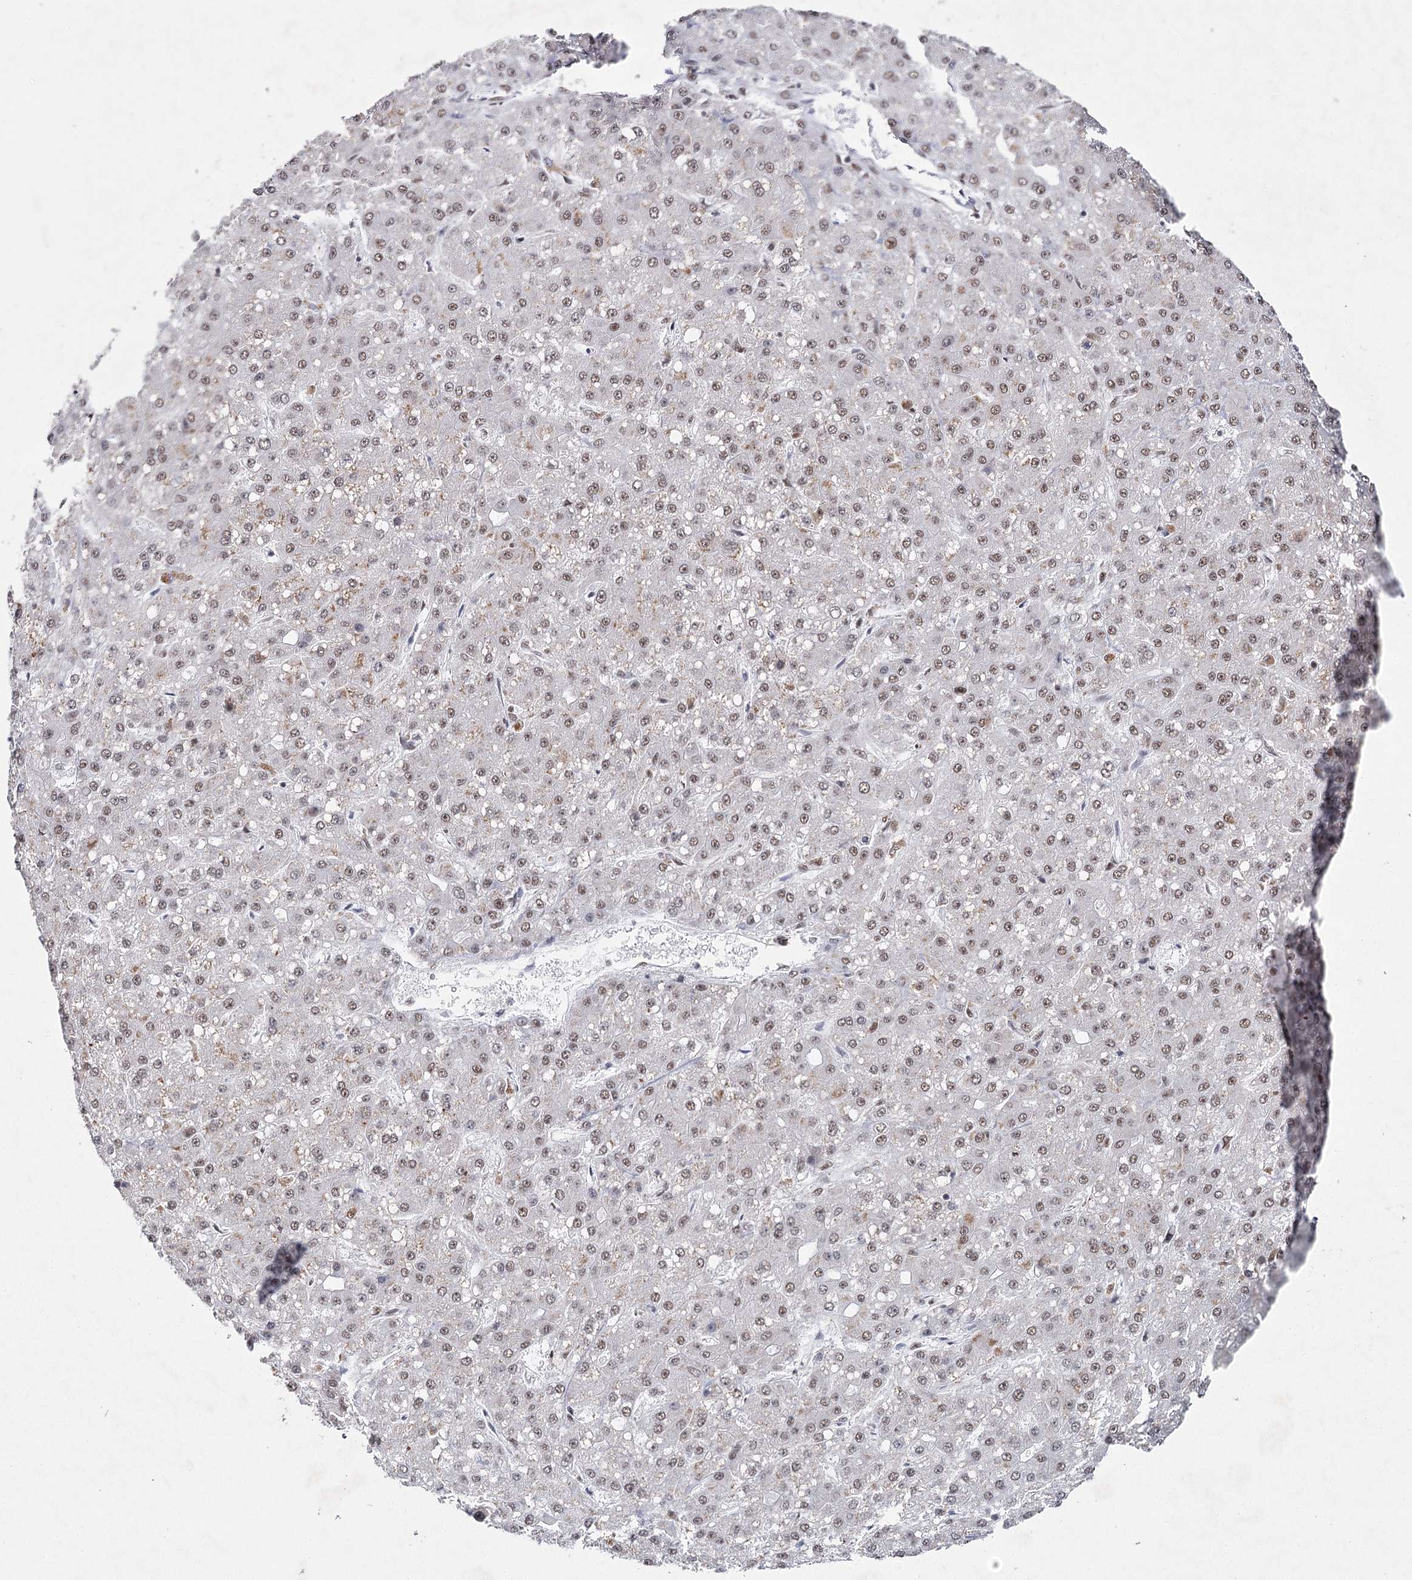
{"staining": {"intensity": "weak", "quantity": ">75%", "location": "nuclear"}, "tissue": "liver cancer", "cell_type": "Tumor cells", "image_type": "cancer", "snomed": [{"axis": "morphology", "description": "Carcinoma, Hepatocellular, NOS"}, {"axis": "topography", "description": "Liver"}], "caption": "Liver cancer was stained to show a protein in brown. There is low levels of weak nuclear expression in about >75% of tumor cells. (DAB IHC, brown staining for protein, blue staining for nuclei).", "gene": "SCAF8", "patient": {"sex": "male", "age": 67}}